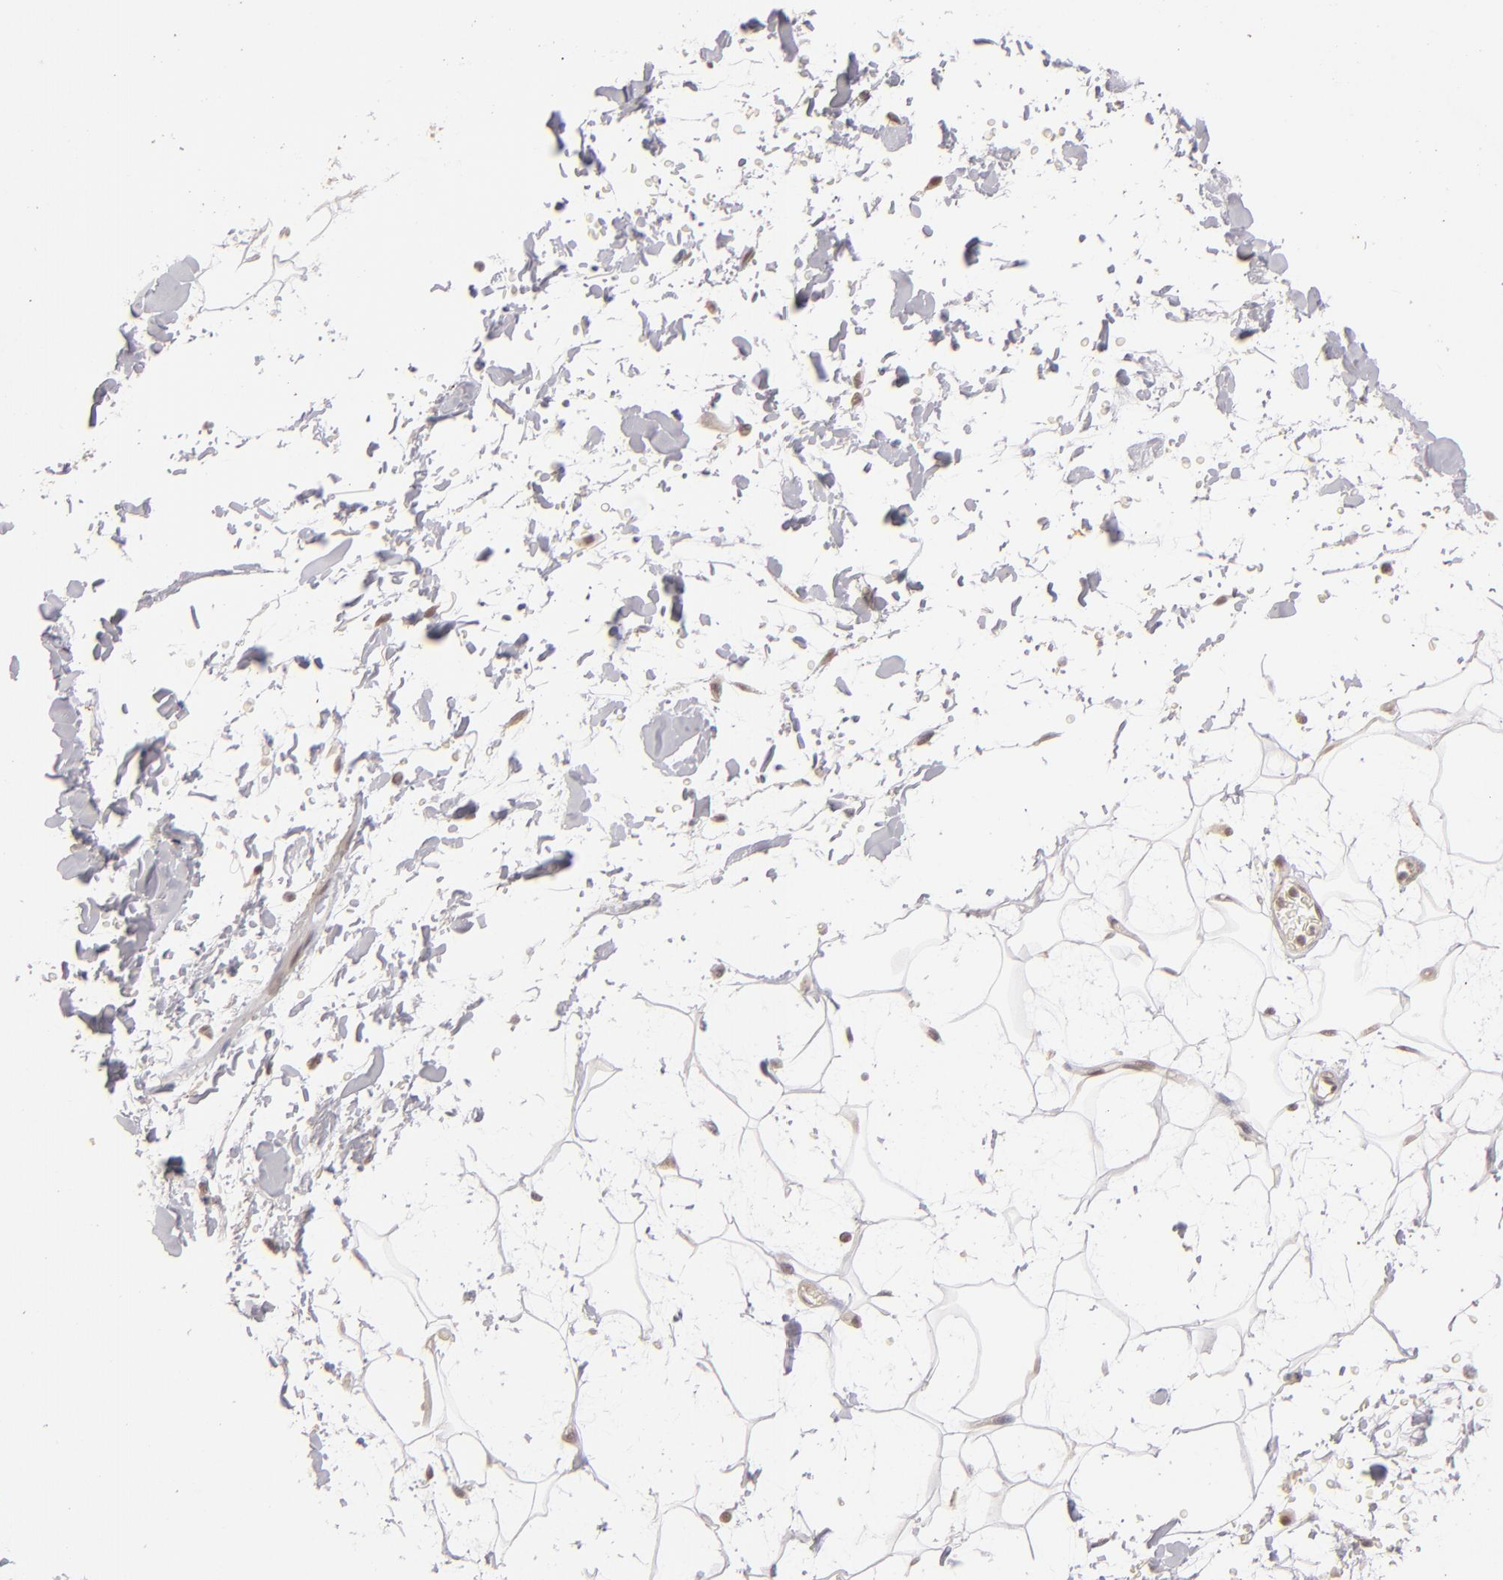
{"staining": {"intensity": "weak", "quantity": "25%-75%", "location": "cytoplasmic/membranous"}, "tissue": "adipose tissue", "cell_type": "Adipocytes", "image_type": "normal", "snomed": [{"axis": "morphology", "description": "Normal tissue, NOS"}, {"axis": "topography", "description": "Soft tissue"}], "caption": "Adipose tissue stained with a protein marker demonstrates weak staining in adipocytes.", "gene": "DFFA", "patient": {"sex": "male", "age": 72}}